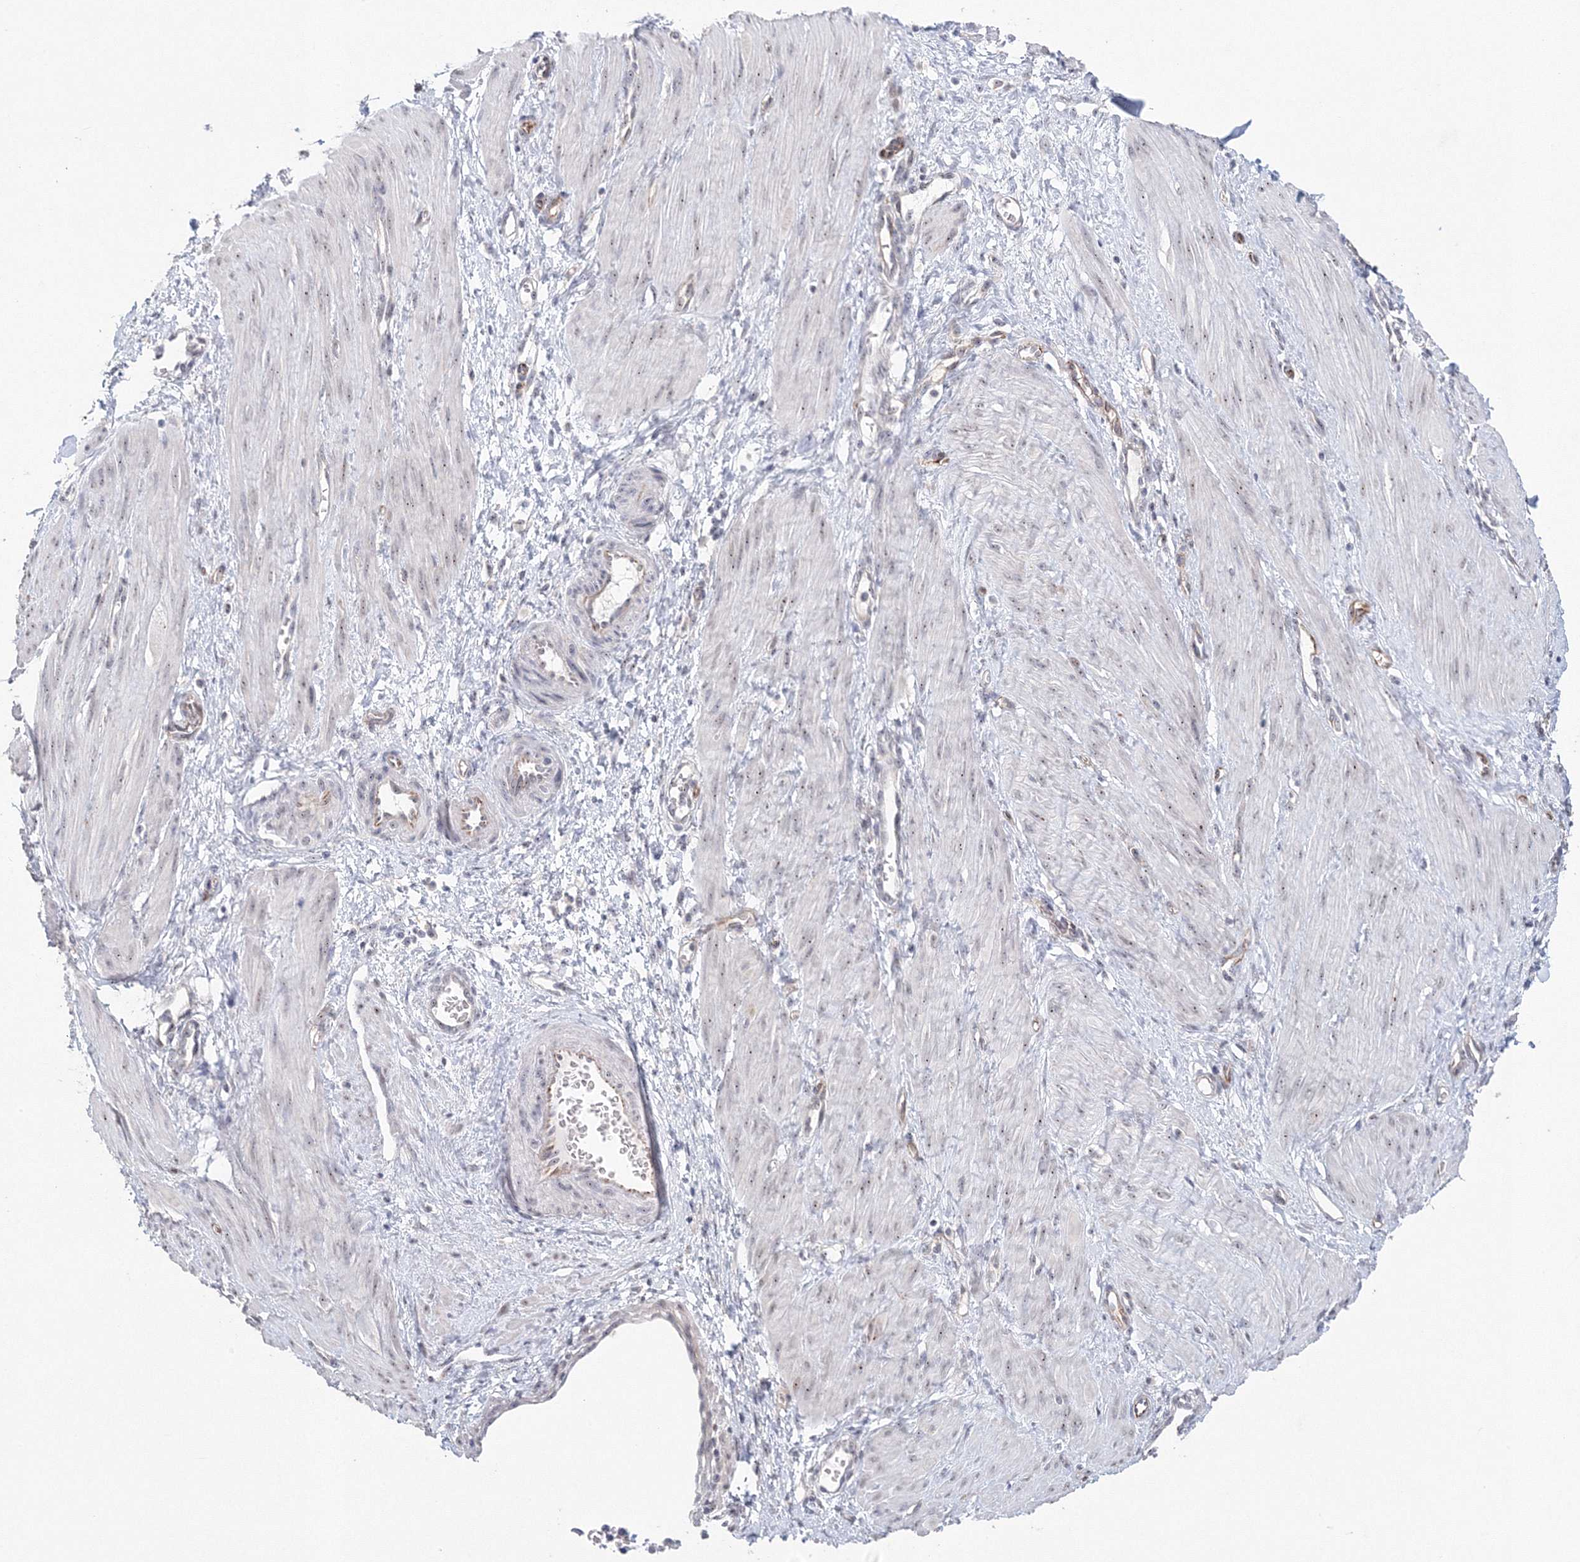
{"staining": {"intensity": "weak", "quantity": "25%-75%", "location": "nuclear"}, "tissue": "smooth muscle", "cell_type": "Smooth muscle cells", "image_type": "normal", "snomed": [{"axis": "morphology", "description": "Normal tissue, NOS"}, {"axis": "topography", "description": "Endometrium"}], "caption": "Unremarkable smooth muscle reveals weak nuclear staining in about 25%-75% of smooth muscle cells.", "gene": "SIRT7", "patient": {"sex": "female", "age": 33}}